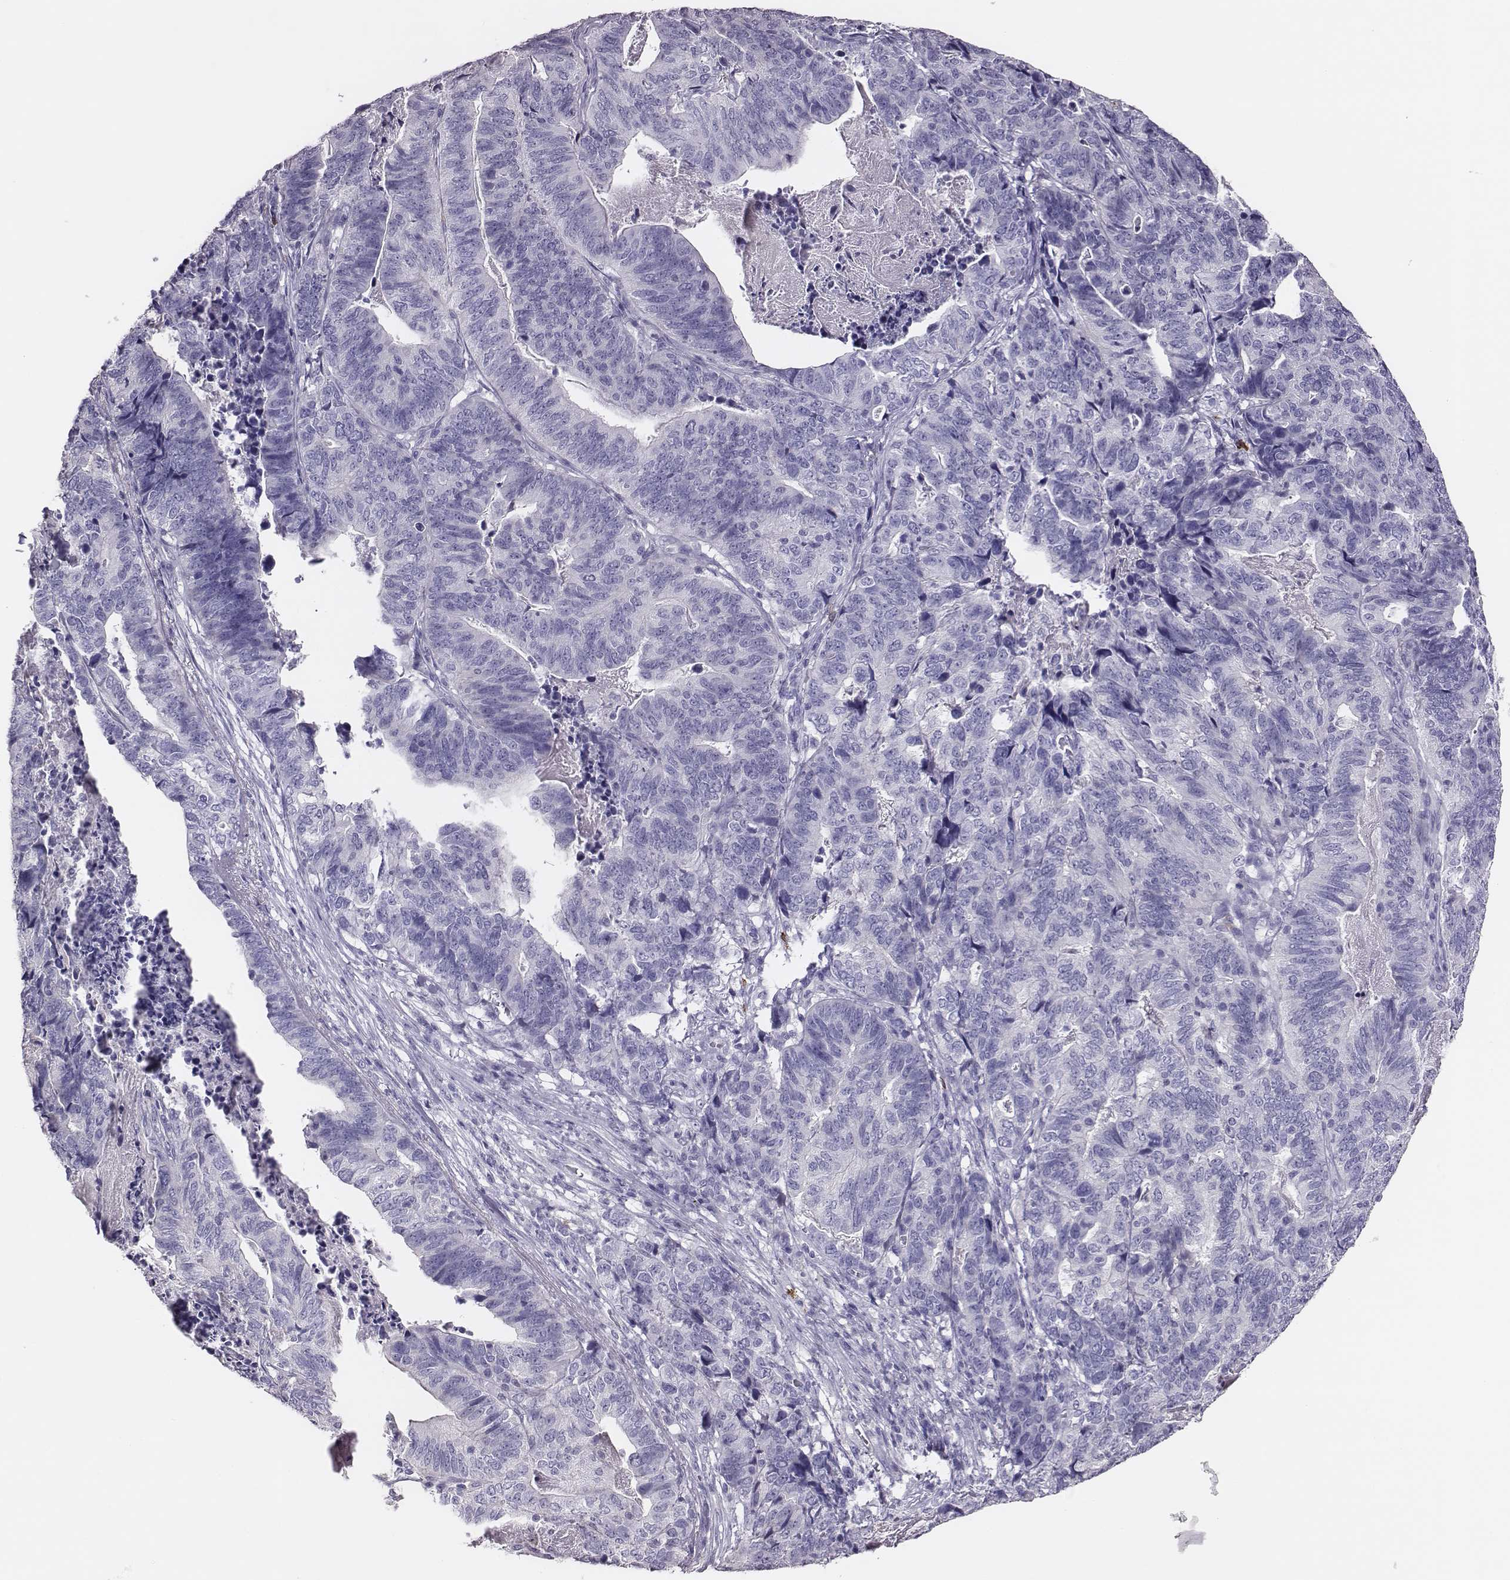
{"staining": {"intensity": "negative", "quantity": "none", "location": "none"}, "tissue": "stomach cancer", "cell_type": "Tumor cells", "image_type": "cancer", "snomed": [{"axis": "morphology", "description": "Adenocarcinoma, NOS"}, {"axis": "topography", "description": "Stomach, upper"}], "caption": "Immunohistochemical staining of human stomach cancer (adenocarcinoma) reveals no significant positivity in tumor cells.", "gene": "P2RY10", "patient": {"sex": "female", "age": 67}}